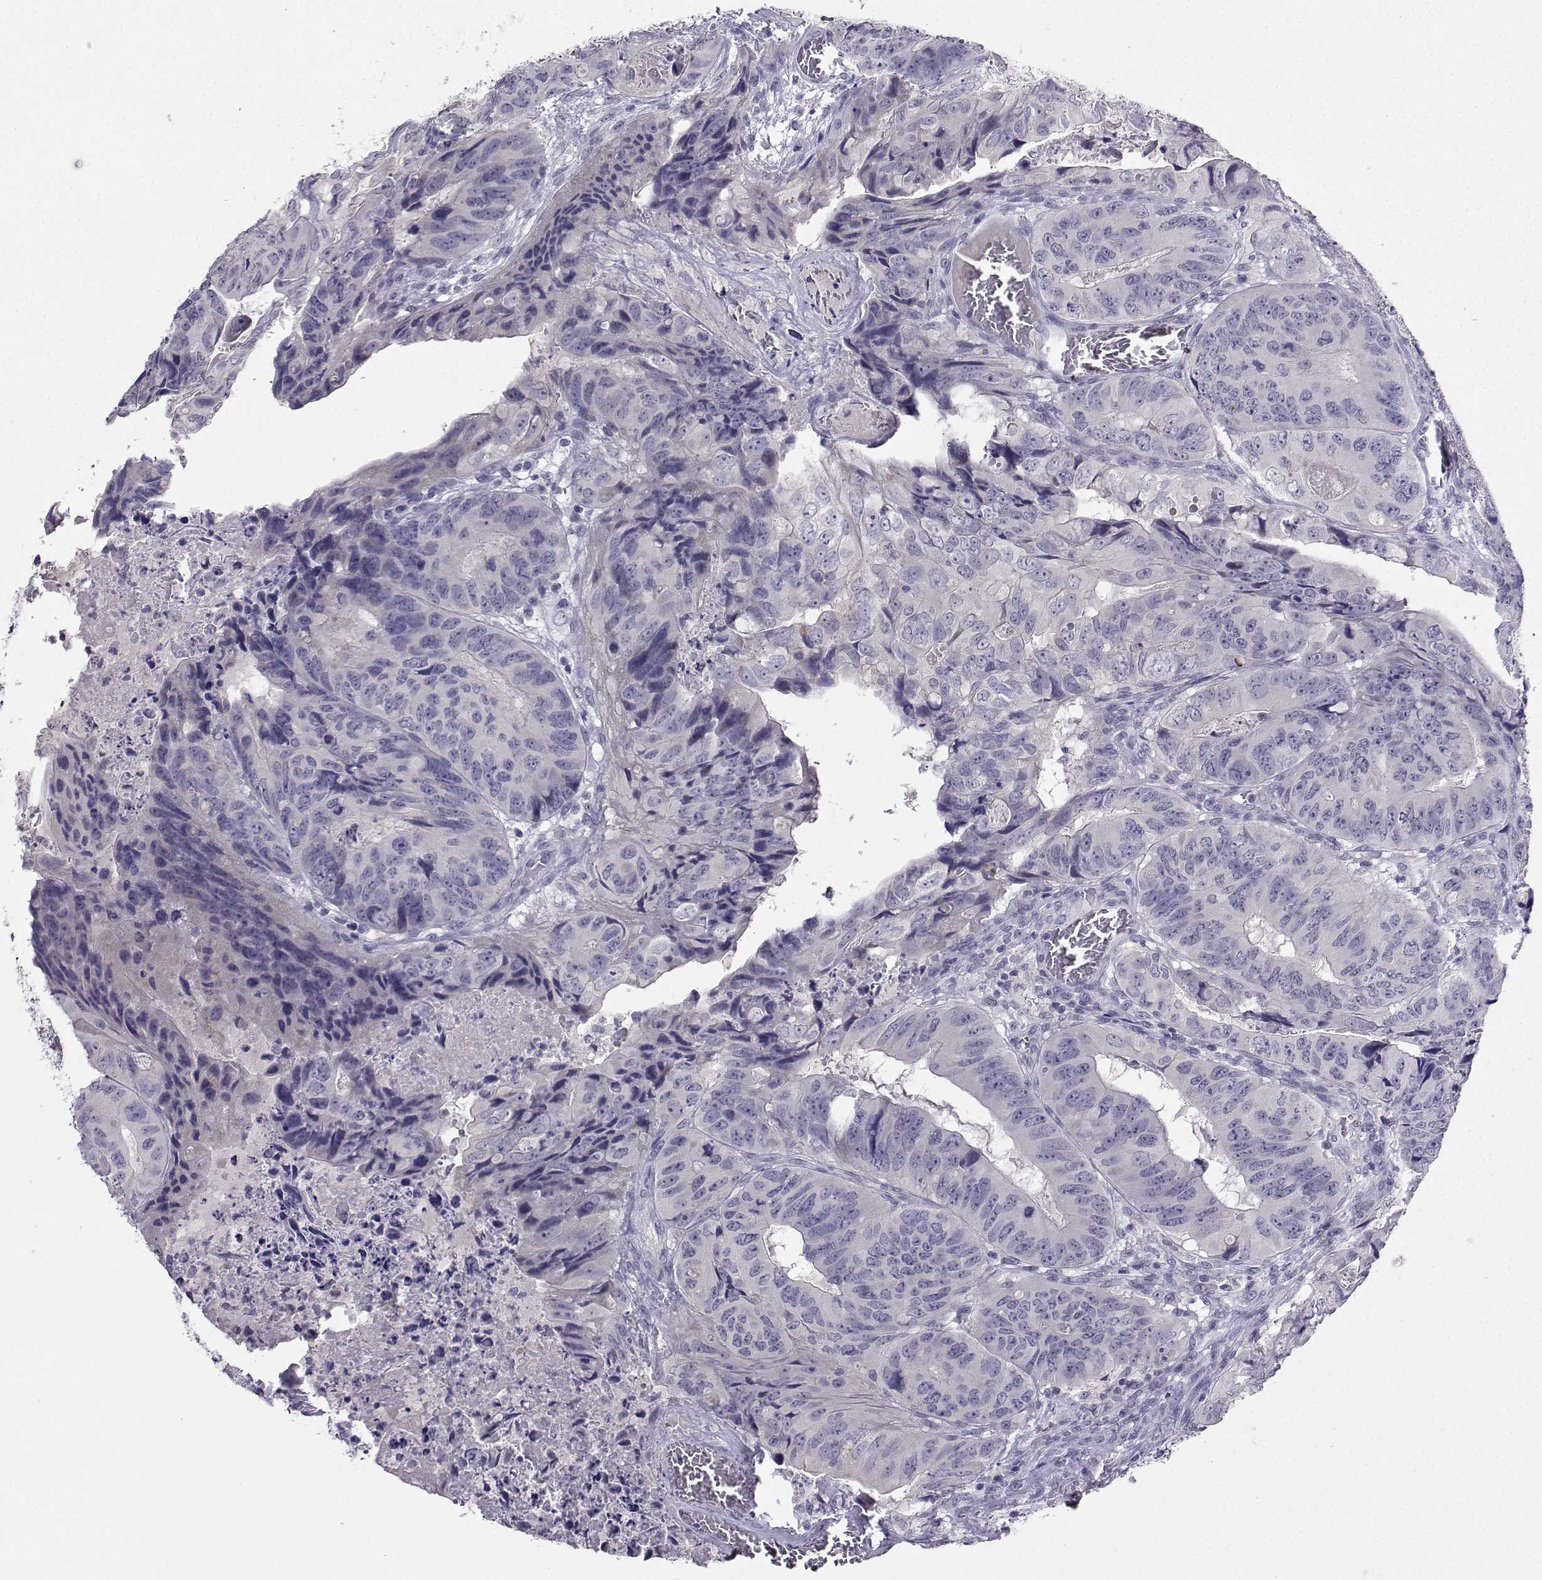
{"staining": {"intensity": "weak", "quantity": "<25%", "location": "cytoplasmic/membranous"}, "tissue": "colorectal cancer", "cell_type": "Tumor cells", "image_type": "cancer", "snomed": [{"axis": "morphology", "description": "Adenocarcinoma, NOS"}, {"axis": "topography", "description": "Colon"}], "caption": "Immunohistochemical staining of colorectal cancer (adenocarcinoma) demonstrates no significant expression in tumor cells.", "gene": "CRYBB1", "patient": {"sex": "male", "age": 79}}